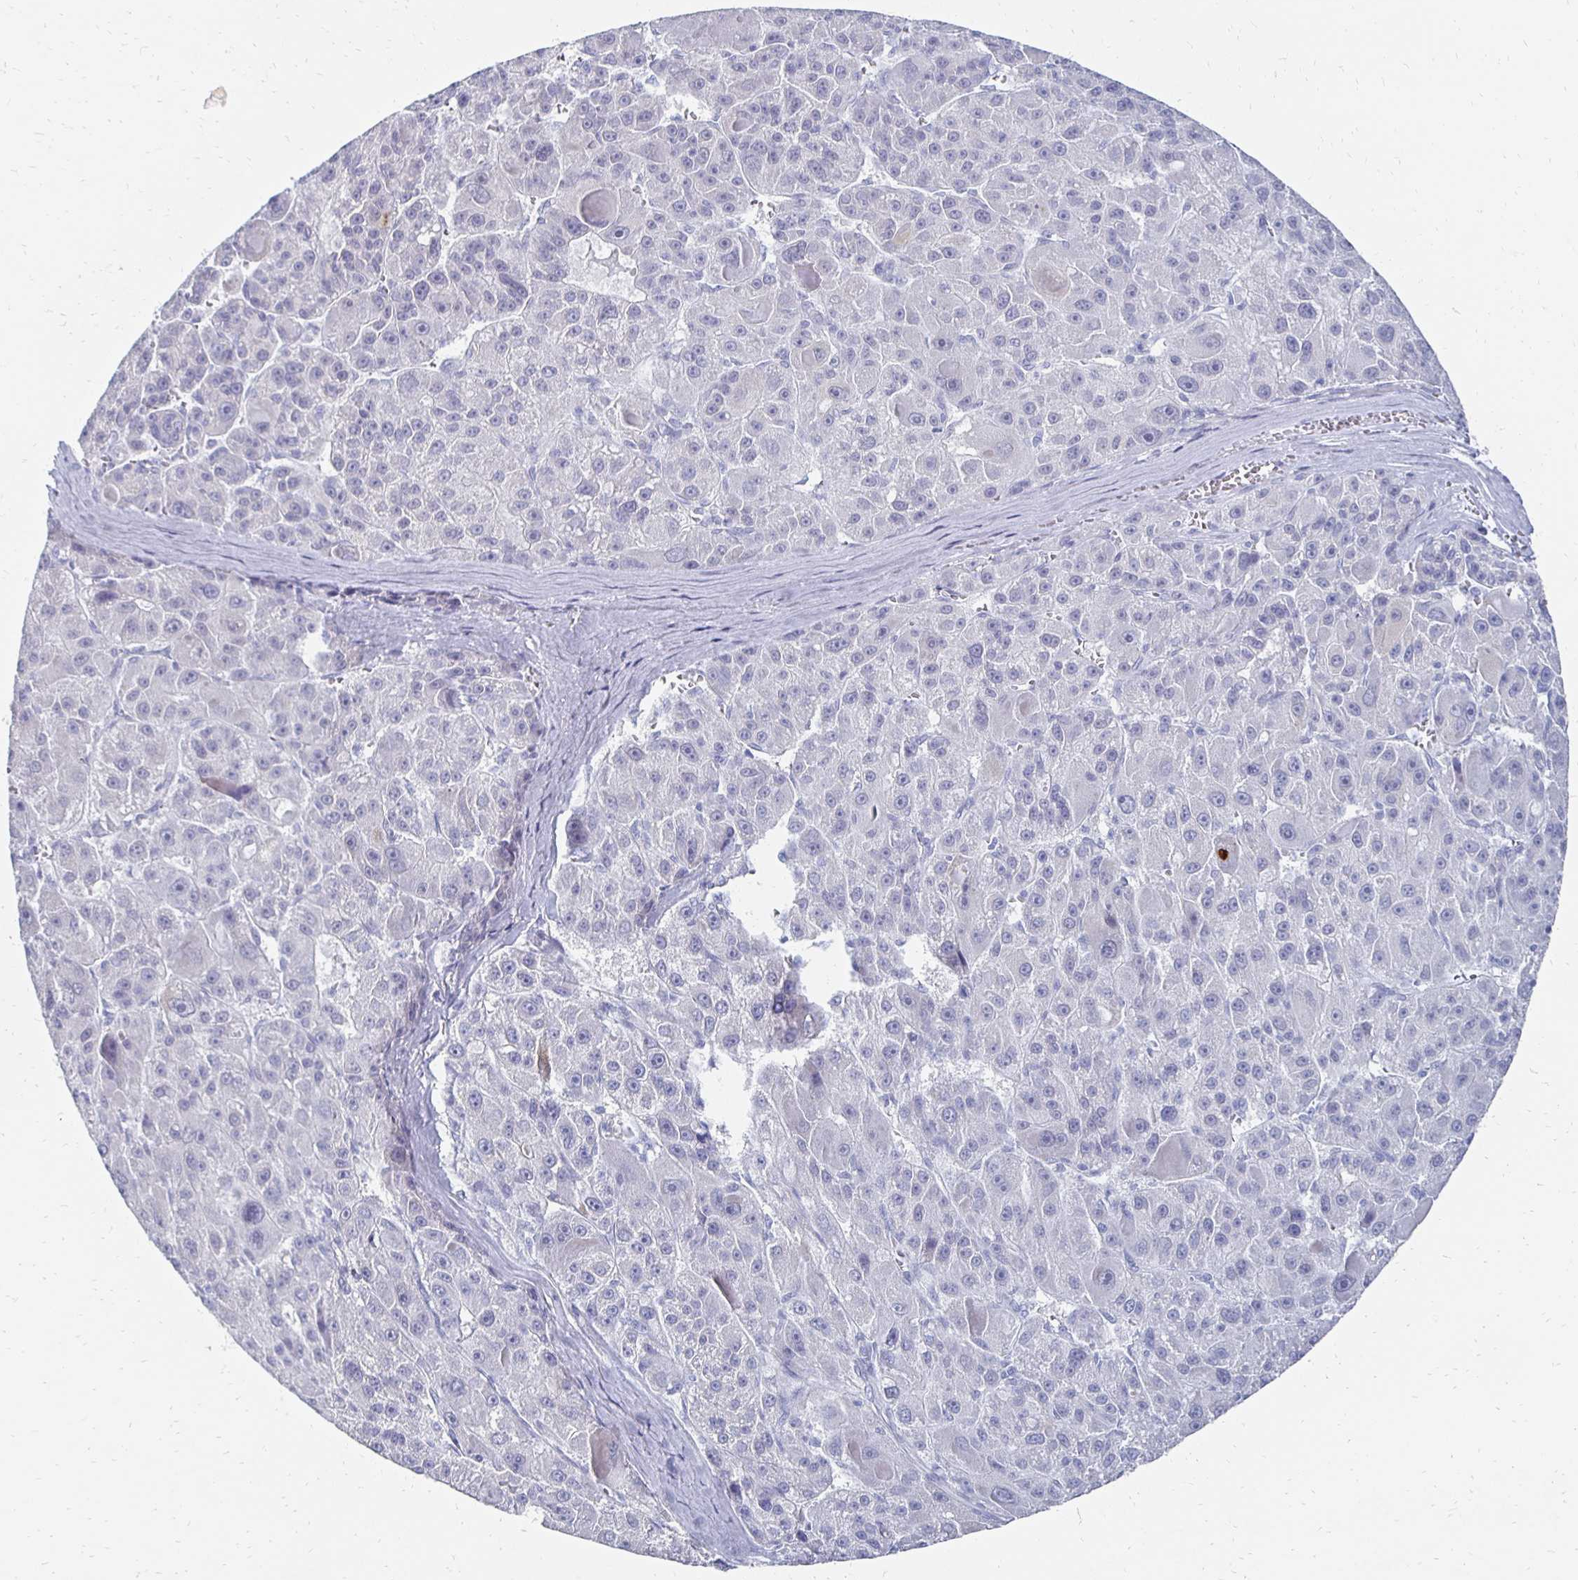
{"staining": {"intensity": "negative", "quantity": "none", "location": "none"}, "tissue": "liver cancer", "cell_type": "Tumor cells", "image_type": "cancer", "snomed": [{"axis": "morphology", "description": "Carcinoma, Hepatocellular, NOS"}, {"axis": "topography", "description": "Liver"}], "caption": "An image of human hepatocellular carcinoma (liver) is negative for staining in tumor cells.", "gene": "SYCP3", "patient": {"sex": "male", "age": 76}}